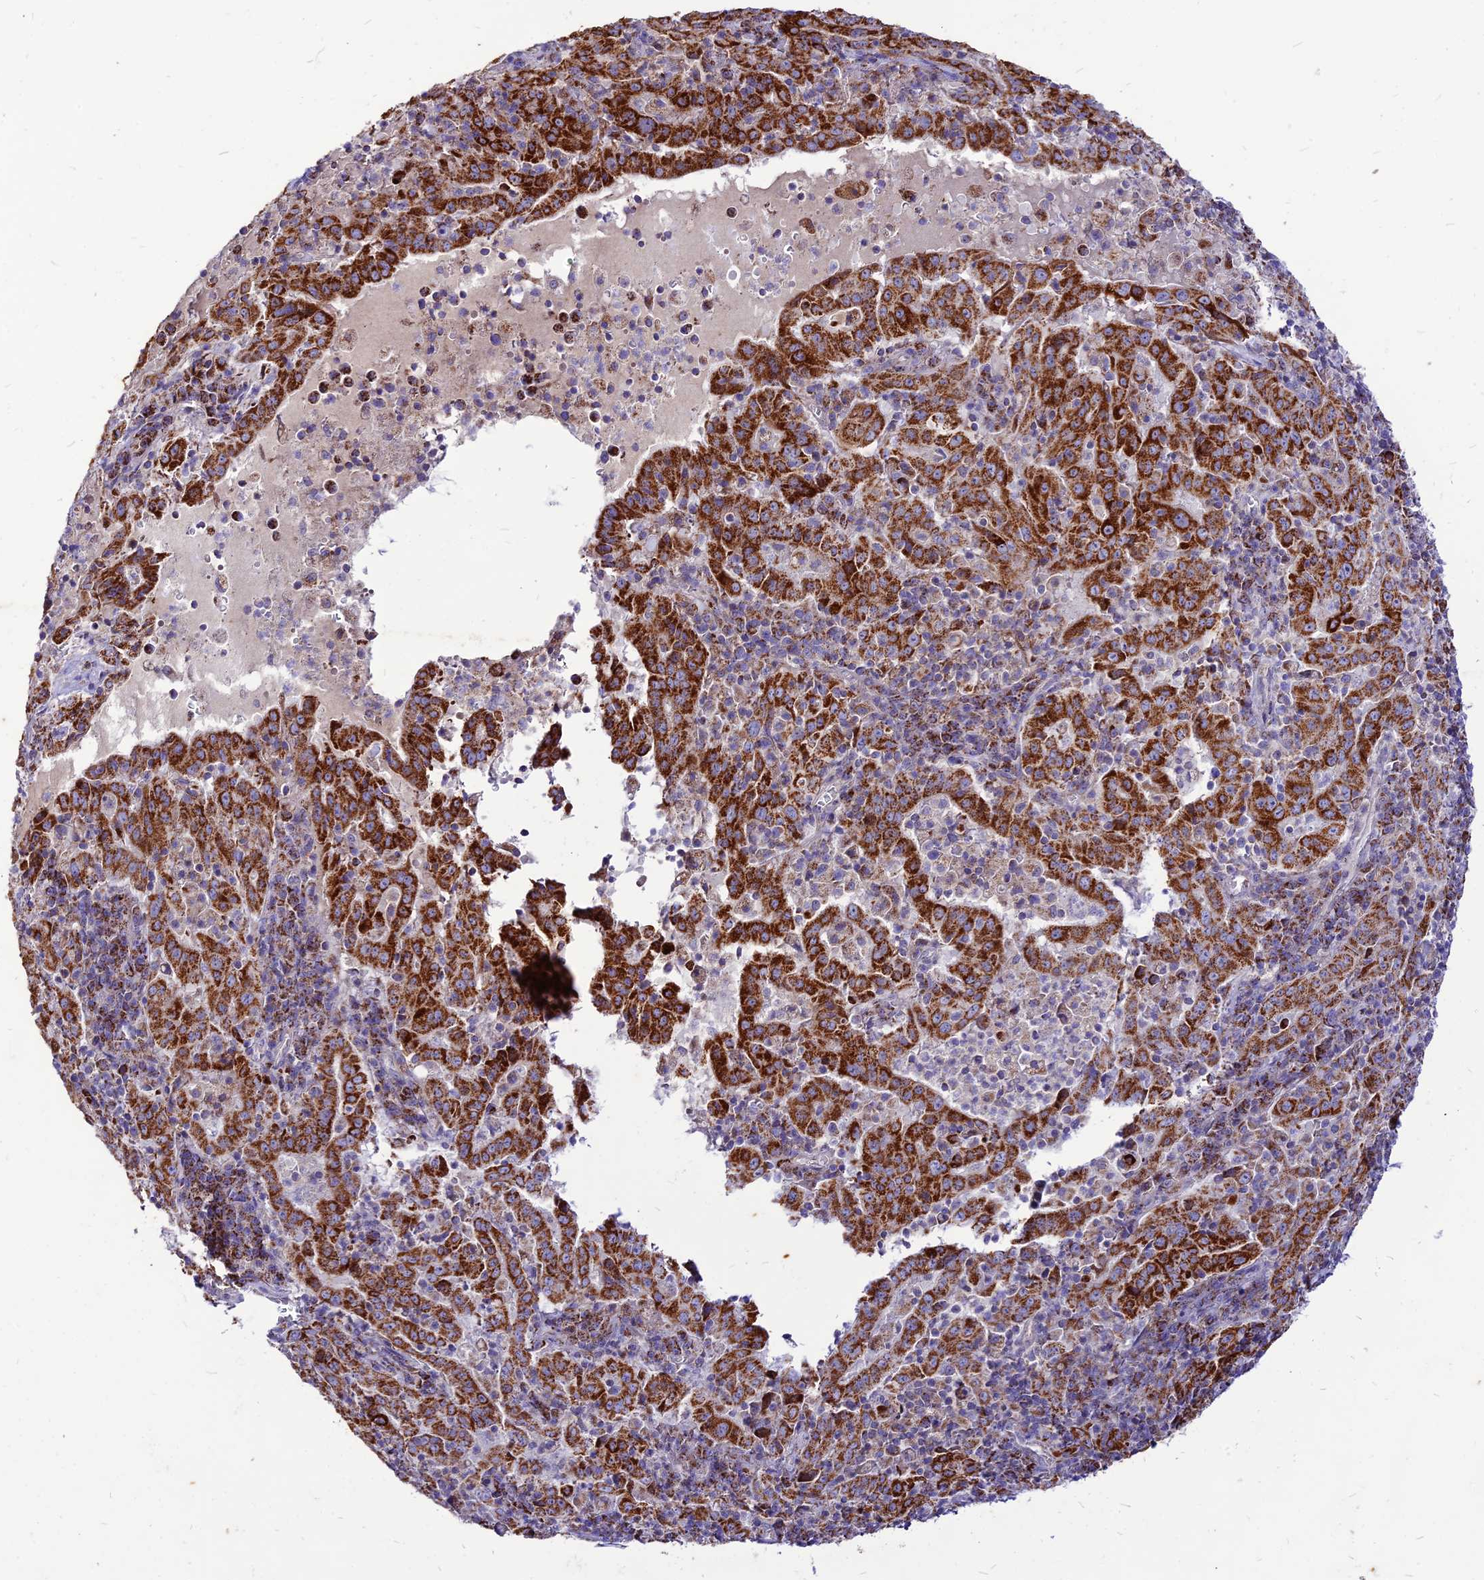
{"staining": {"intensity": "strong", "quantity": ">75%", "location": "cytoplasmic/membranous"}, "tissue": "pancreatic cancer", "cell_type": "Tumor cells", "image_type": "cancer", "snomed": [{"axis": "morphology", "description": "Adenocarcinoma, NOS"}, {"axis": "topography", "description": "Pancreas"}], "caption": "A photomicrograph of pancreatic cancer (adenocarcinoma) stained for a protein reveals strong cytoplasmic/membranous brown staining in tumor cells.", "gene": "ECI1", "patient": {"sex": "male", "age": 63}}